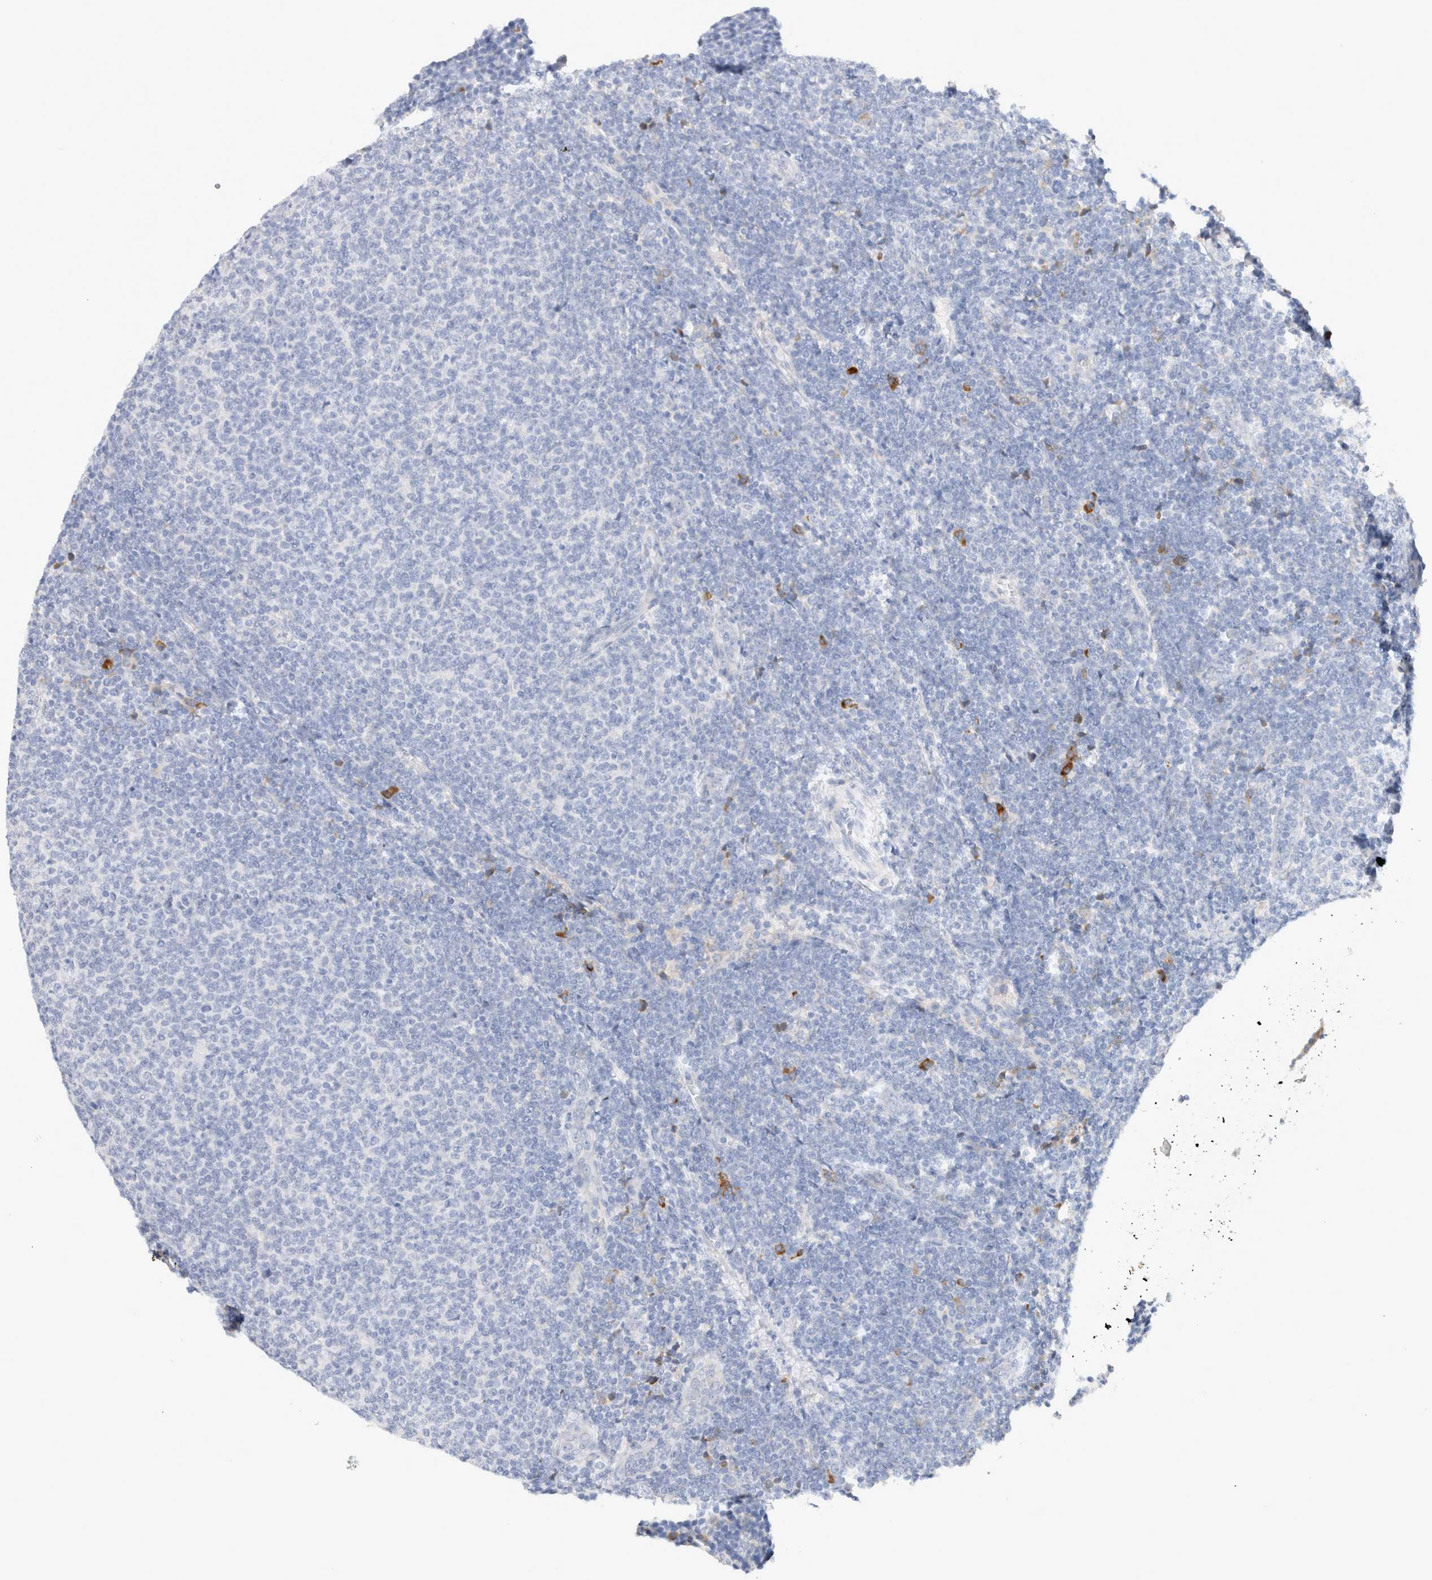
{"staining": {"intensity": "negative", "quantity": "none", "location": "none"}, "tissue": "lymphoma", "cell_type": "Tumor cells", "image_type": "cancer", "snomed": [{"axis": "morphology", "description": "Malignant lymphoma, non-Hodgkin's type, Low grade"}, {"axis": "topography", "description": "Lymph node"}], "caption": "Low-grade malignant lymphoma, non-Hodgkin's type stained for a protein using IHC displays no positivity tumor cells.", "gene": "GADD45G", "patient": {"sex": "male", "age": 66}}